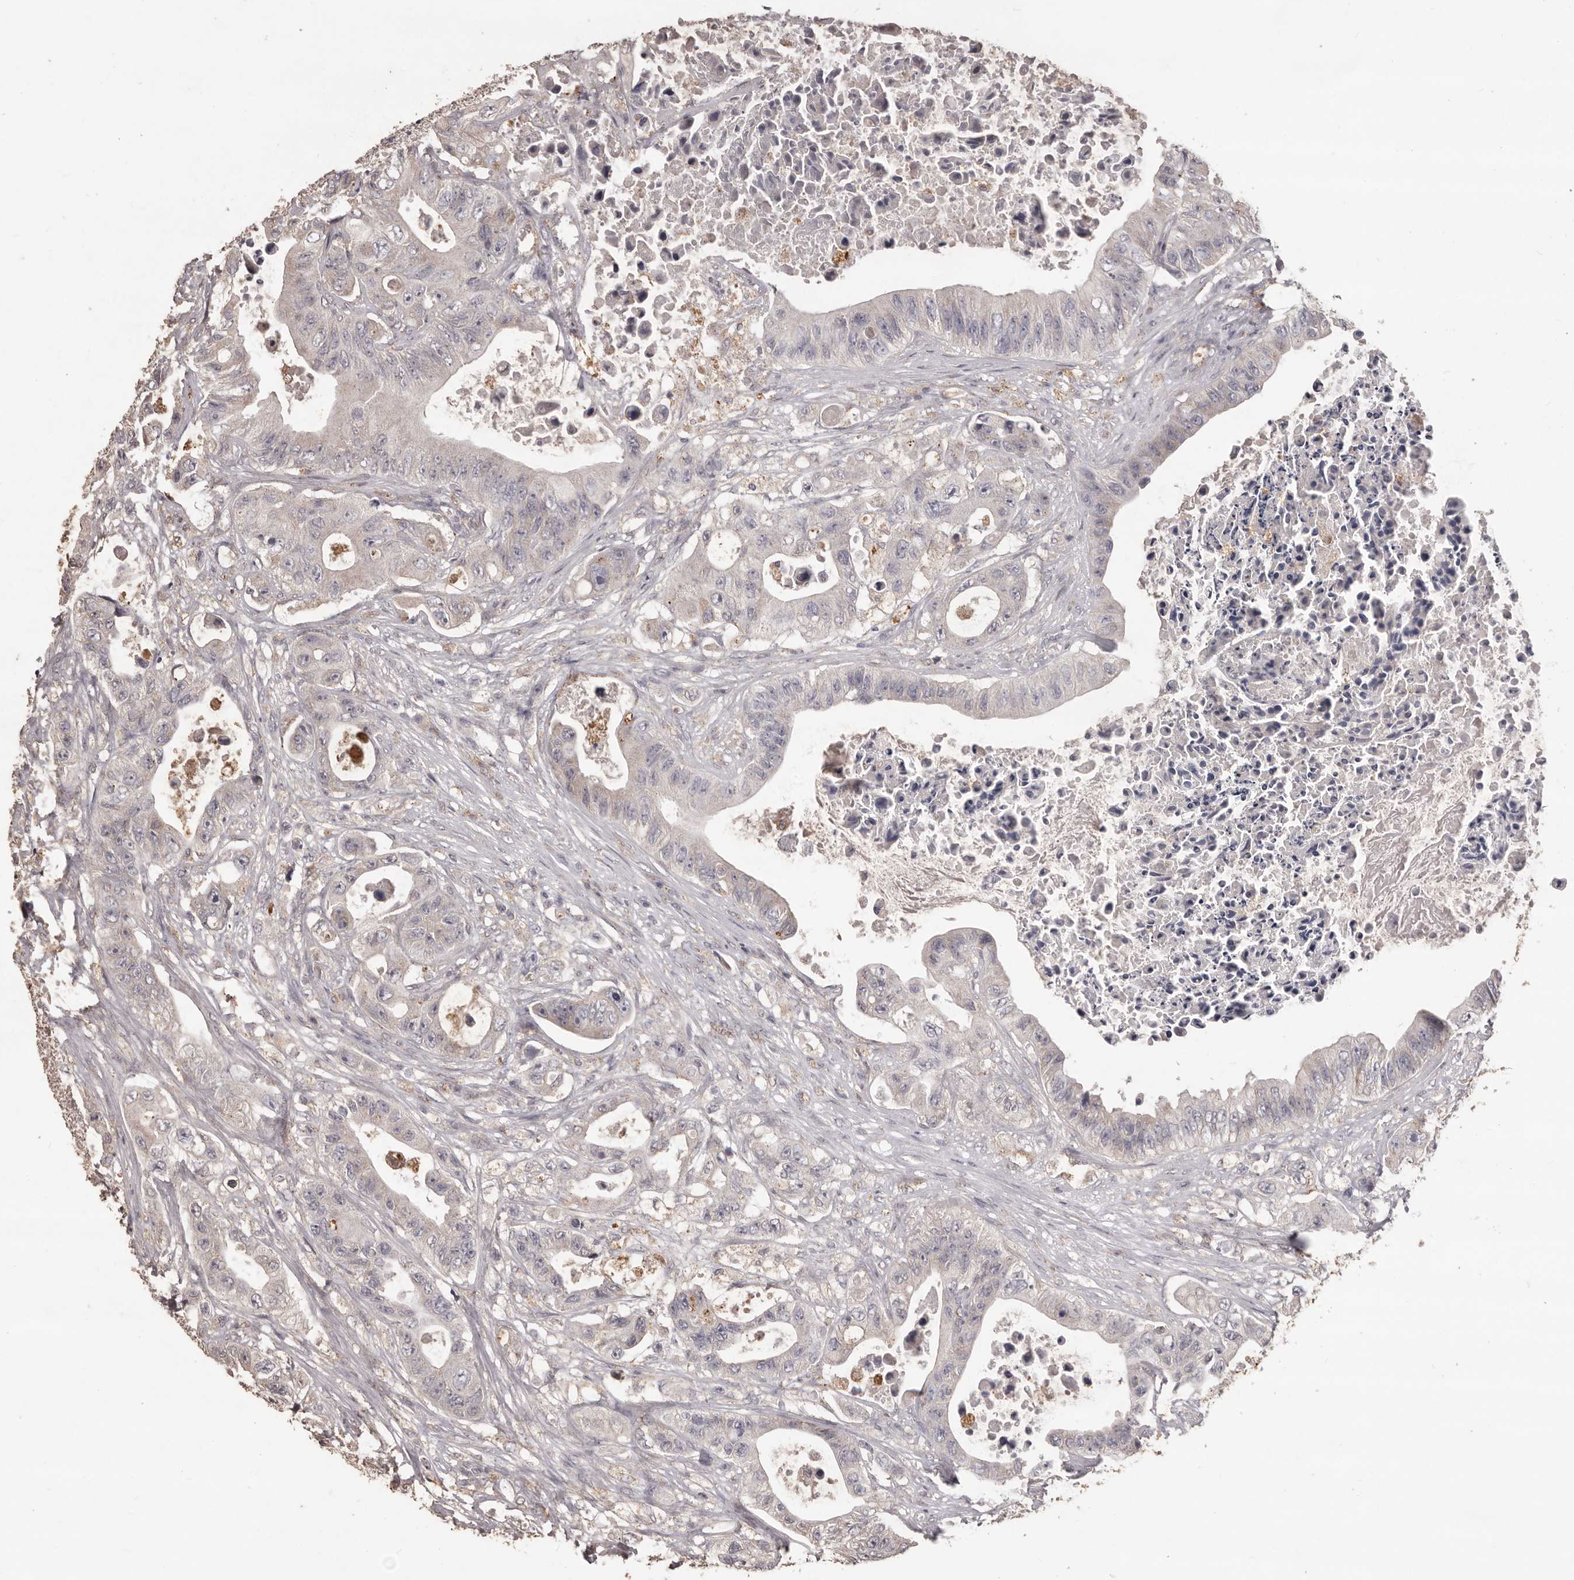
{"staining": {"intensity": "negative", "quantity": "none", "location": "none"}, "tissue": "colorectal cancer", "cell_type": "Tumor cells", "image_type": "cancer", "snomed": [{"axis": "morphology", "description": "Adenocarcinoma, NOS"}, {"axis": "topography", "description": "Colon"}], "caption": "A photomicrograph of human colorectal cancer is negative for staining in tumor cells.", "gene": "PRSS27", "patient": {"sex": "female", "age": 46}}